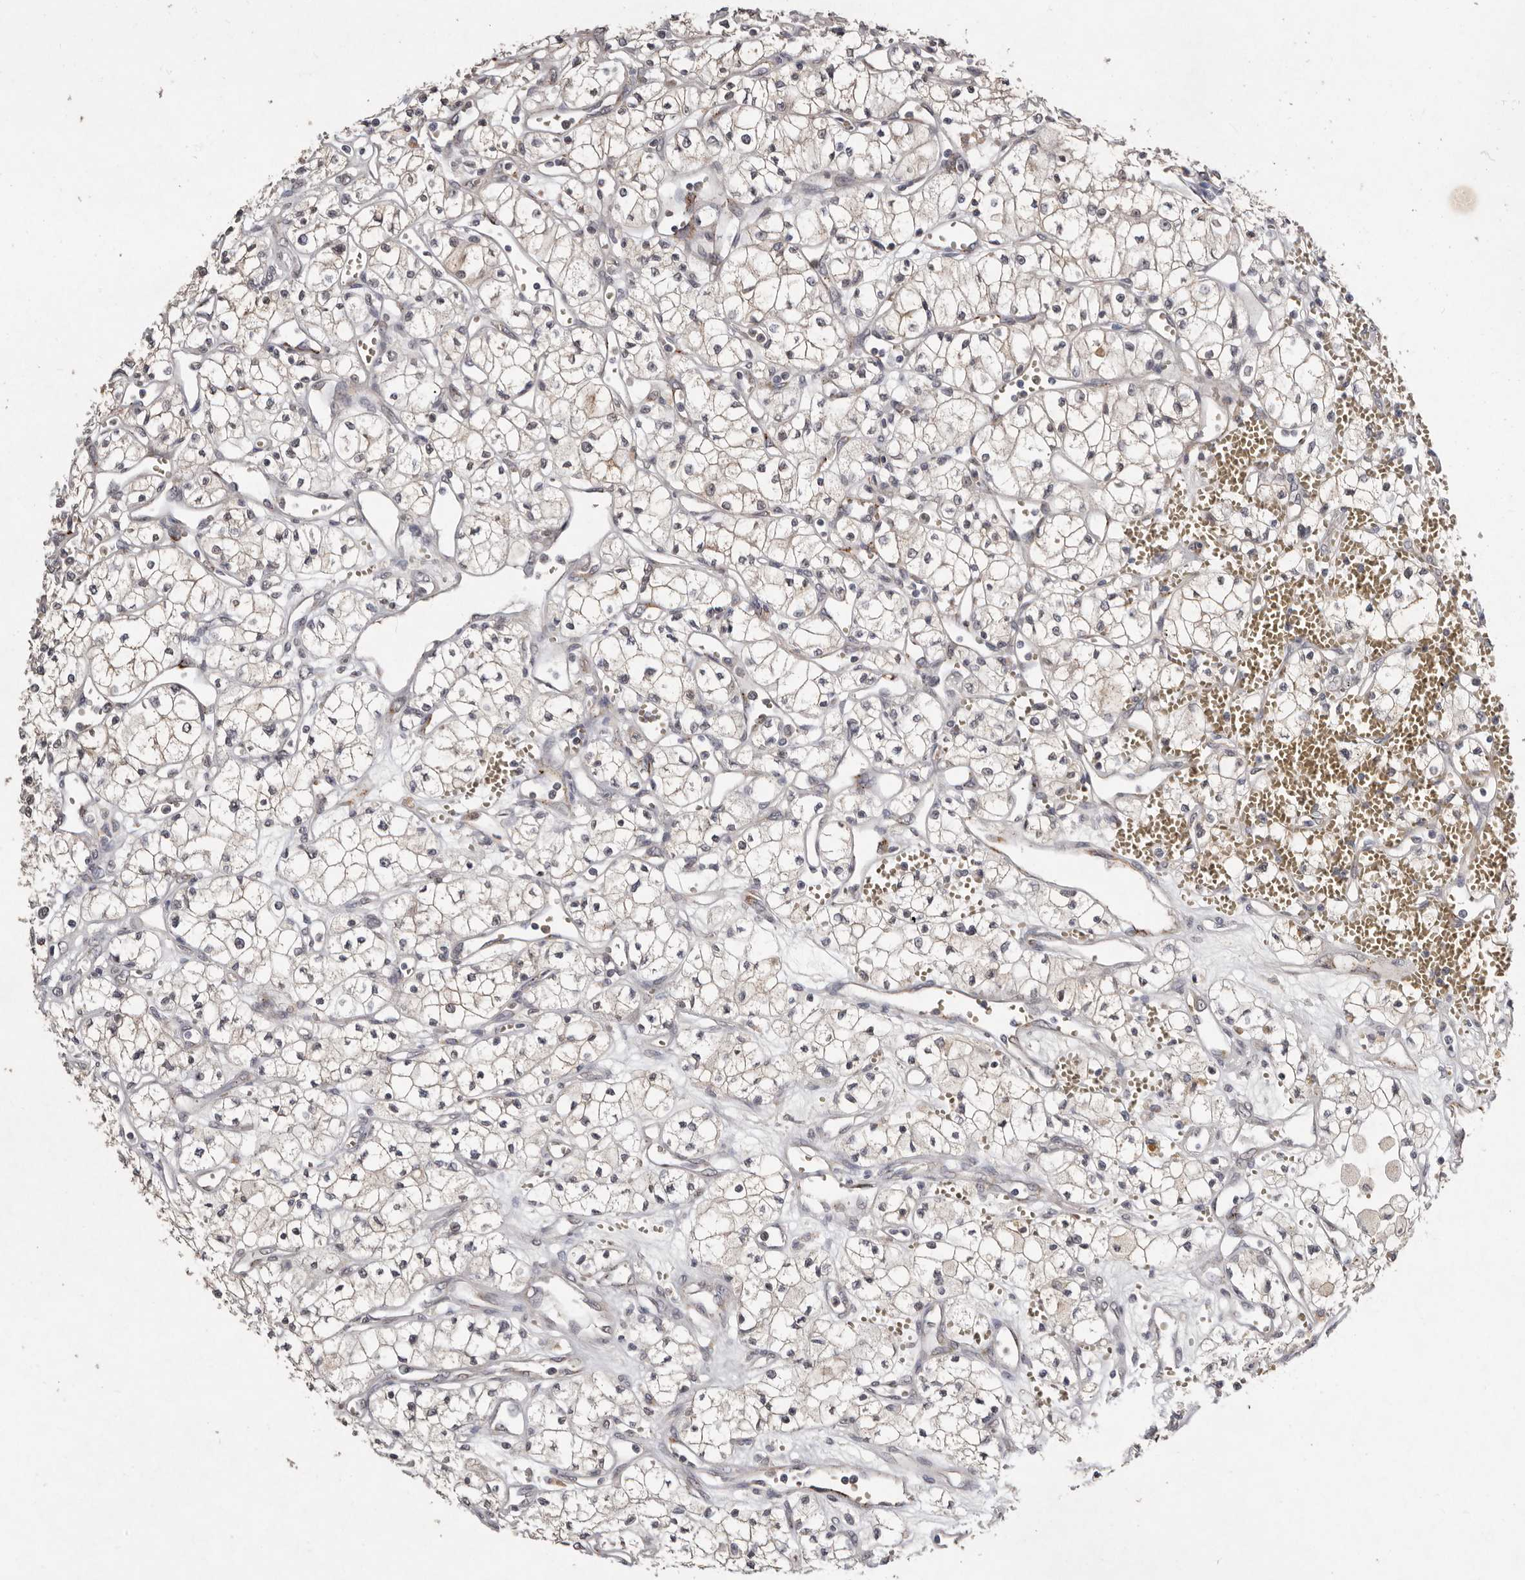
{"staining": {"intensity": "weak", "quantity": "<25%", "location": "cytoplasmic/membranous"}, "tissue": "renal cancer", "cell_type": "Tumor cells", "image_type": "cancer", "snomed": [{"axis": "morphology", "description": "Adenocarcinoma, NOS"}, {"axis": "topography", "description": "Kidney"}], "caption": "Human renal cancer (adenocarcinoma) stained for a protein using immunohistochemistry (IHC) displays no positivity in tumor cells.", "gene": "SULT1E1", "patient": {"sex": "male", "age": 59}}